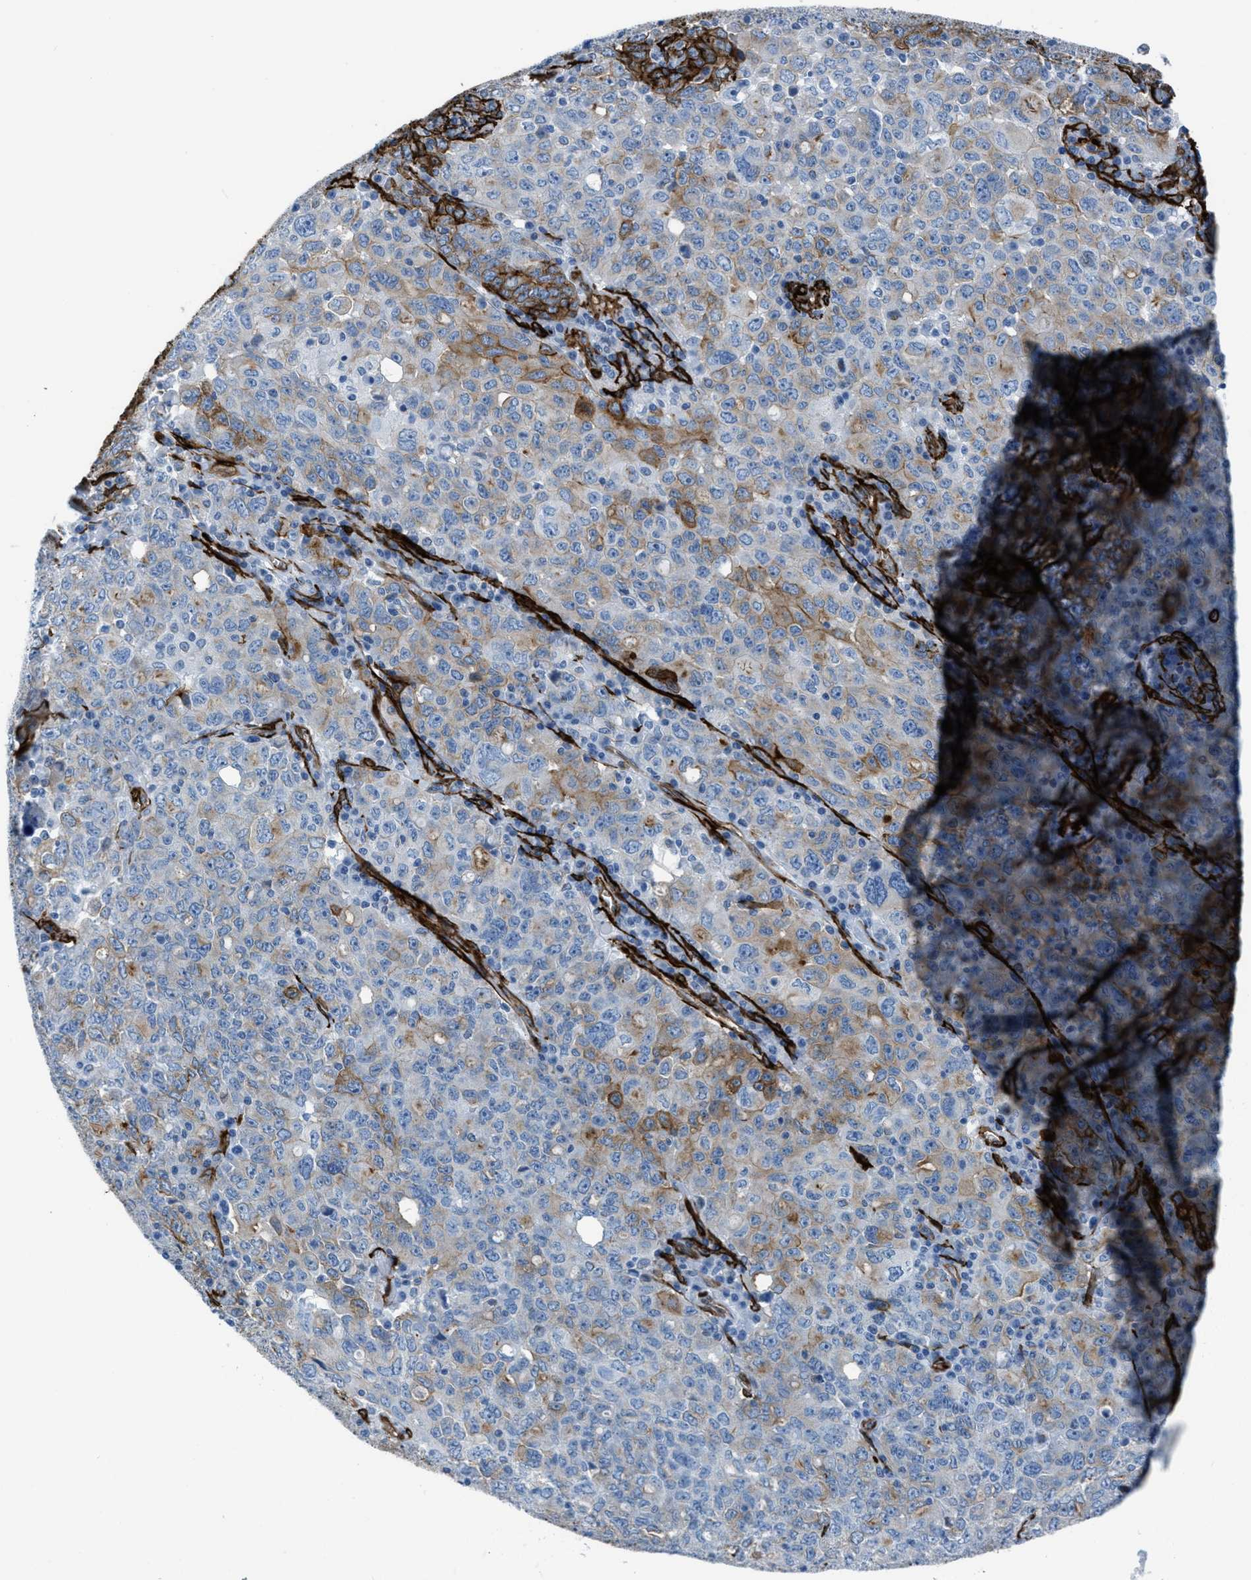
{"staining": {"intensity": "moderate", "quantity": "25%-75%", "location": "cytoplasmic/membranous"}, "tissue": "ovarian cancer", "cell_type": "Tumor cells", "image_type": "cancer", "snomed": [{"axis": "morphology", "description": "Carcinoma, endometroid"}, {"axis": "topography", "description": "Ovary"}], "caption": "Immunohistochemistry micrograph of neoplastic tissue: ovarian cancer (endometroid carcinoma) stained using immunohistochemistry (IHC) shows medium levels of moderate protein expression localized specifically in the cytoplasmic/membranous of tumor cells, appearing as a cytoplasmic/membranous brown color.", "gene": "CALD1", "patient": {"sex": "female", "age": 62}}